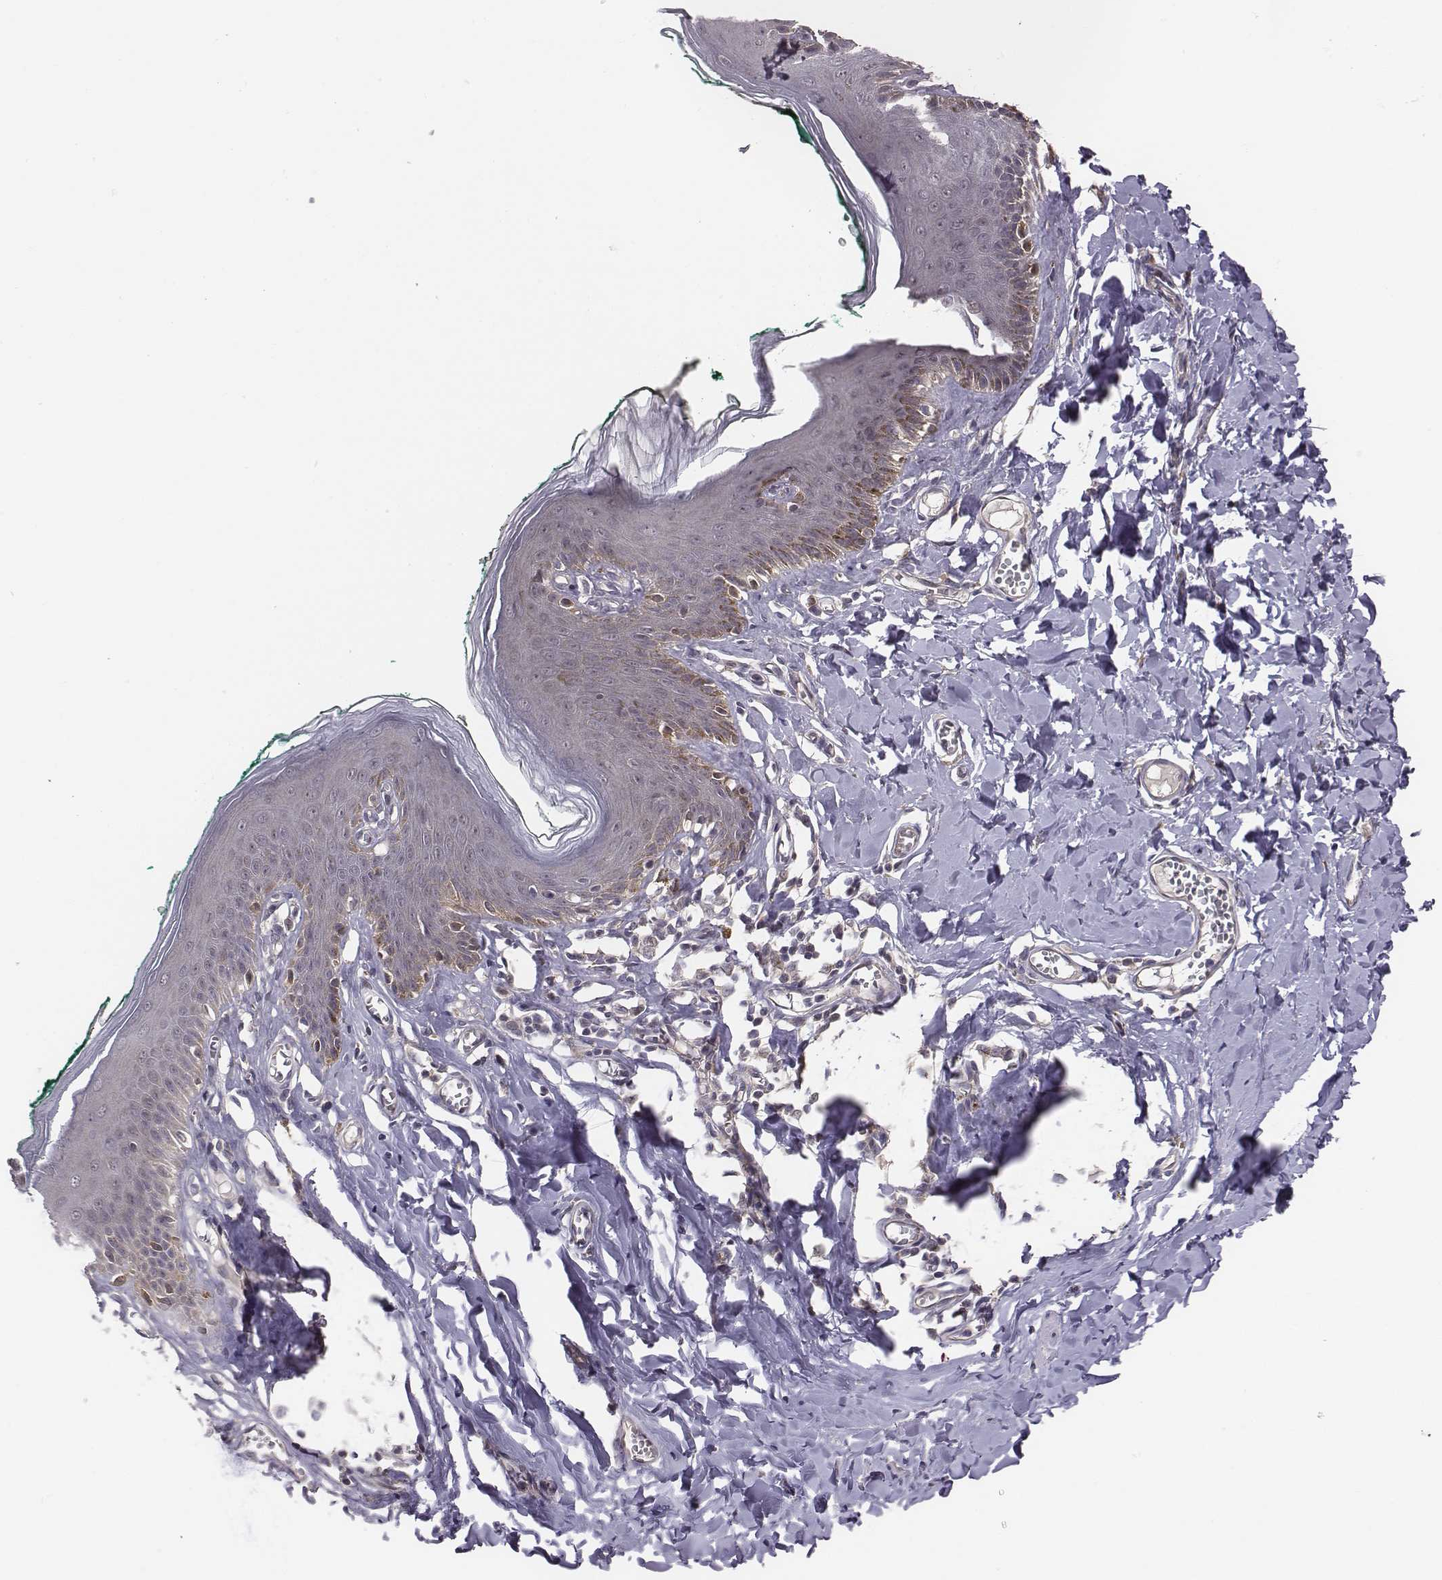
{"staining": {"intensity": "weak", "quantity": "<25%", "location": "cytoplasmic/membranous"}, "tissue": "skin", "cell_type": "Epidermal cells", "image_type": "normal", "snomed": [{"axis": "morphology", "description": "Normal tissue, NOS"}, {"axis": "topography", "description": "Vulva"}, {"axis": "topography", "description": "Peripheral nerve tissue"}], "caption": "DAB (3,3'-diaminobenzidine) immunohistochemical staining of unremarkable human skin demonstrates no significant staining in epidermal cells.", "gene": "SMURF2", "patient": {"sex": "female", "age": 66}}